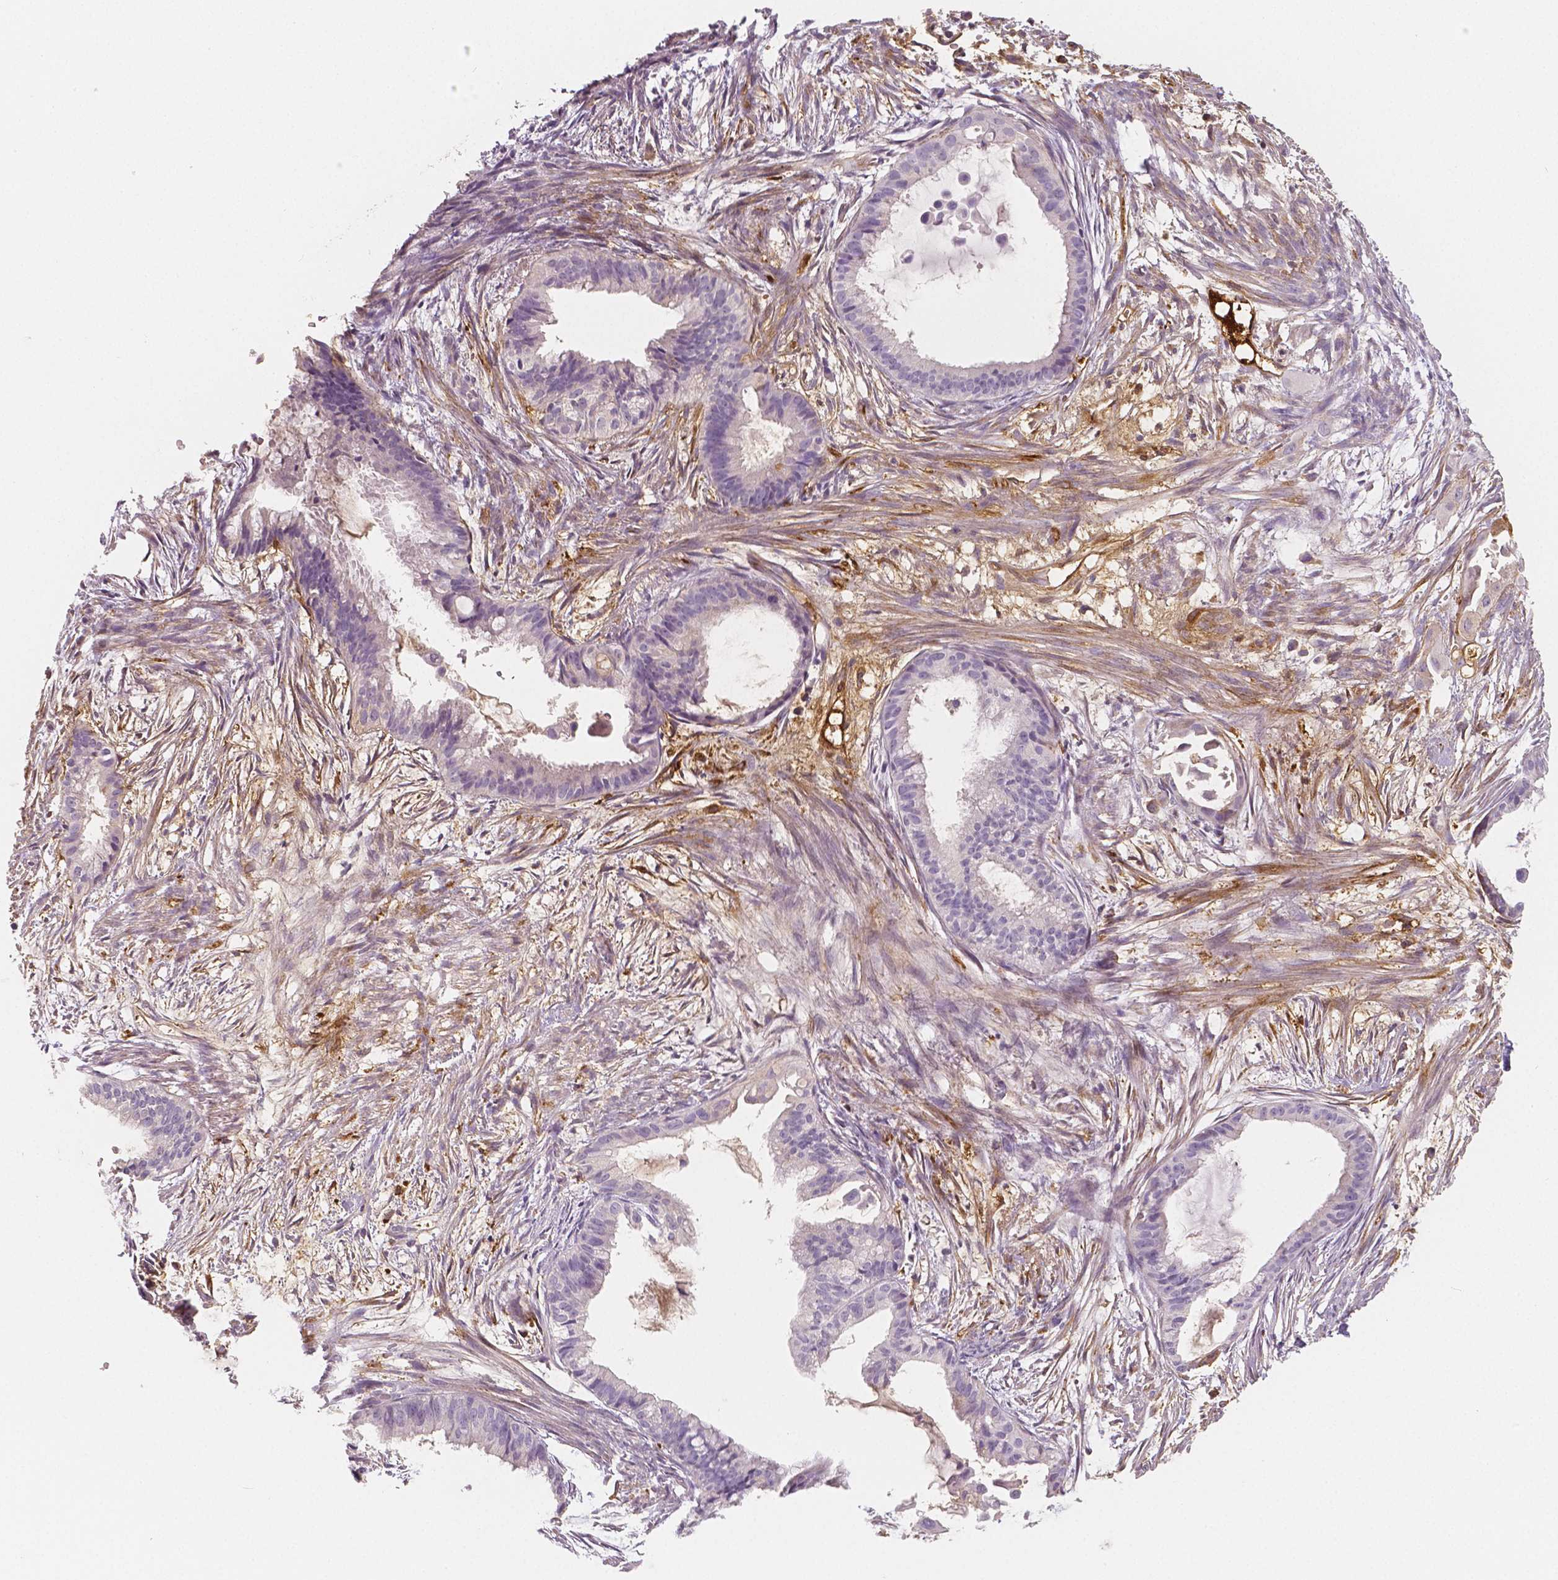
{"staining": {"intensity": "negative", "quantity": "none", "location": "none"}, "tissue": "endometrial cancer", "cell_type": "Tumor cells", "image_type": "cancer", "snomed": [{"axis": "morphology", "description": "Adenocarcinoma, NOS"}, {"axis": "topography", "description": "Endometrium"}], "caption": "DAB immunohistochemical staining of endometrial cancer displays no significant staining in tumor cells. Brightfield microscopy of immunohistochemistry stained with DAB (3,3'-diaminobenzidine) (brown) and hematoxylin (blue), captured at high magnification.", "gene": "APOA4", "patient": {"sex": "female", "age": 86}}